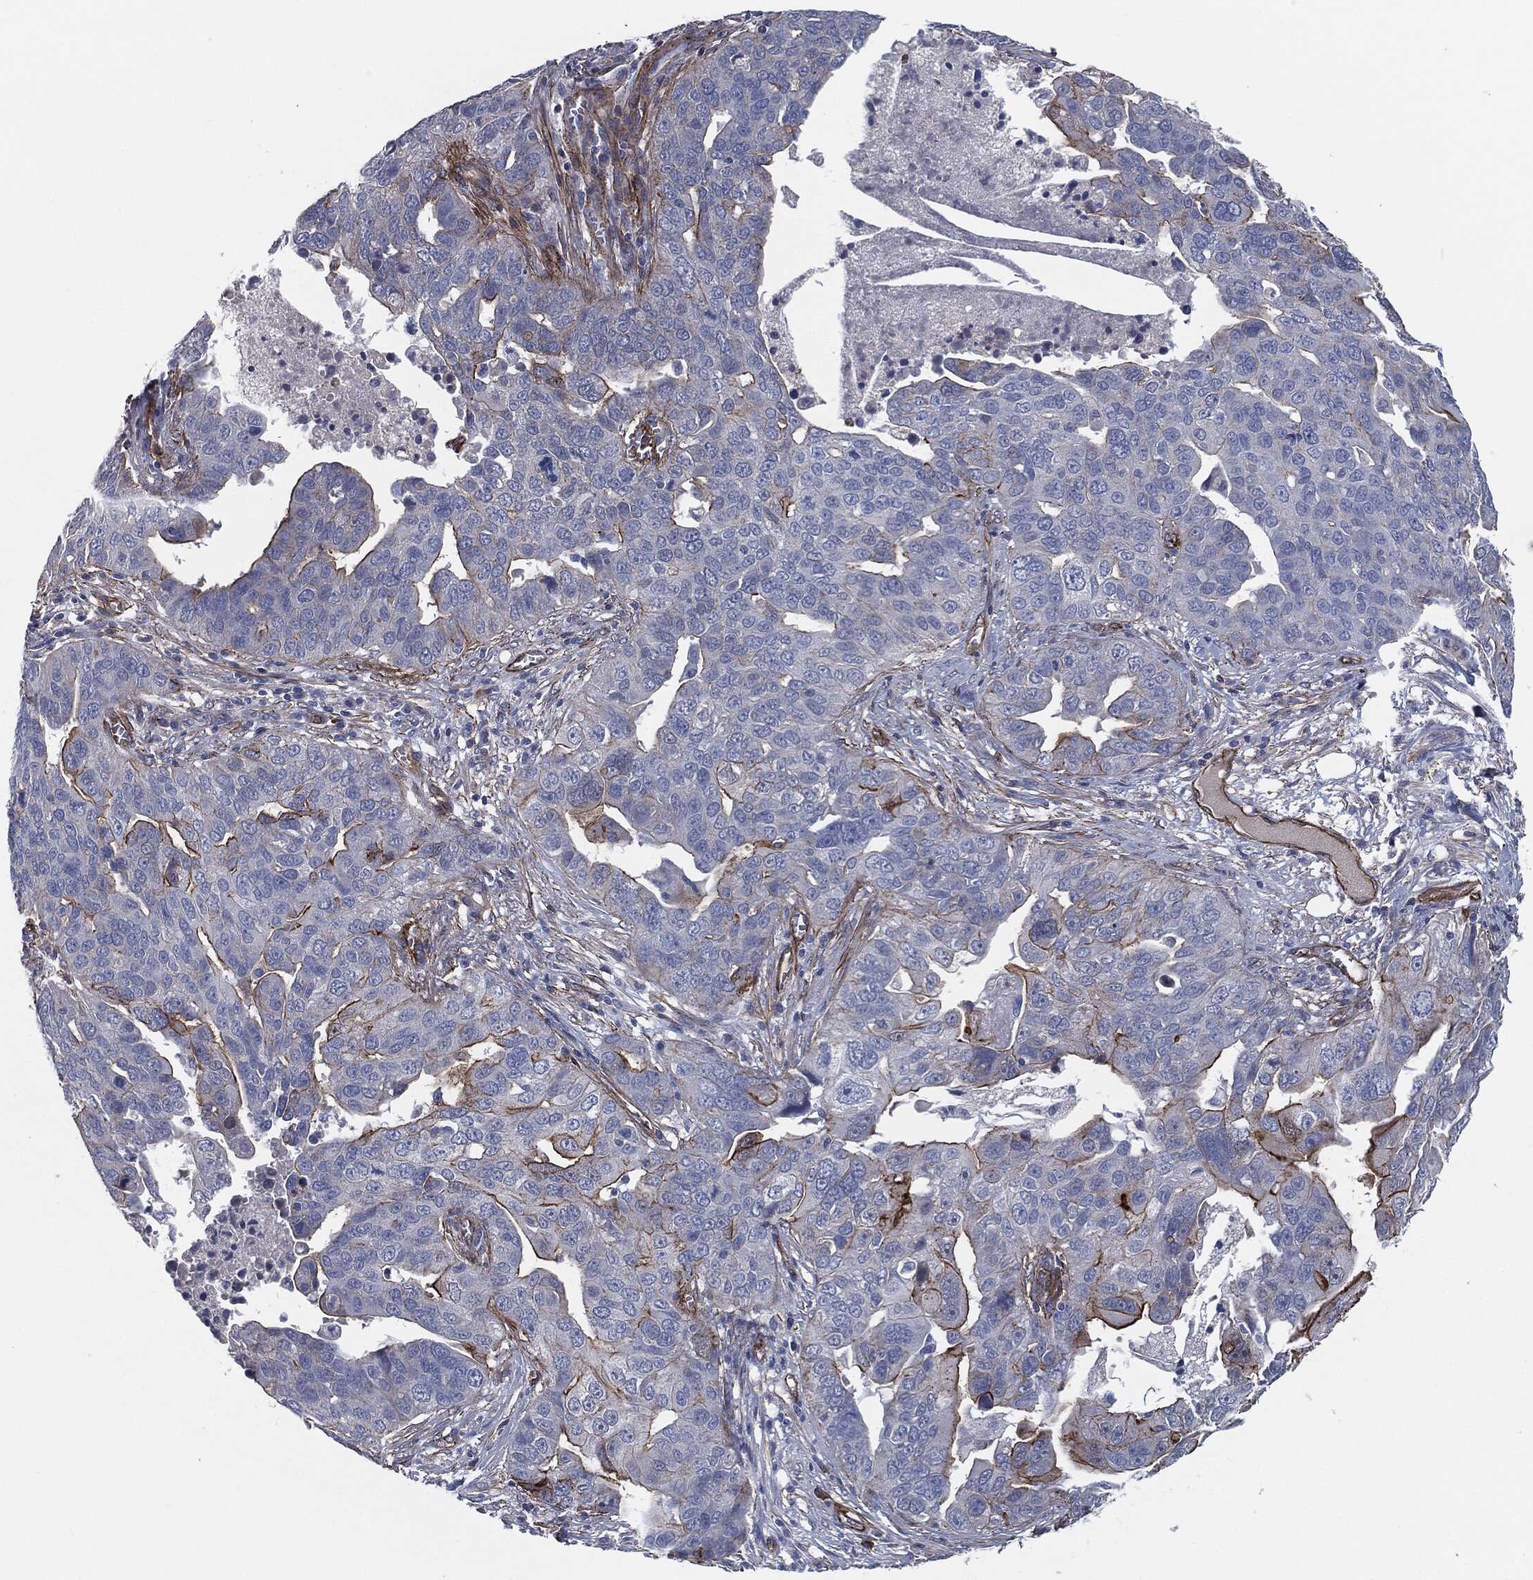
{"staining": {"intensity": "strong", "quantity": "<25%", "location": "cytoplasmic/membranous"}, "tissue": "ovarian cancer", "cell_type": "Tumor cells", "image_type": "cancer", "snomed": [{"axis": "morphology", "description": "Carcinoma, endometroid"}, {"axis": "topography", "description": "Soft tissue"}, {"axis": "topography", "description": "Ovary"}], "caption": "DAB immunohistochemical staining of ovarian endometroid carcinoma shows strong cytoplasmic/membranous protein expression in about <25% of tumor cells.", "gene": "SVIL", "patient": {"sex": "female", "age": 52}}